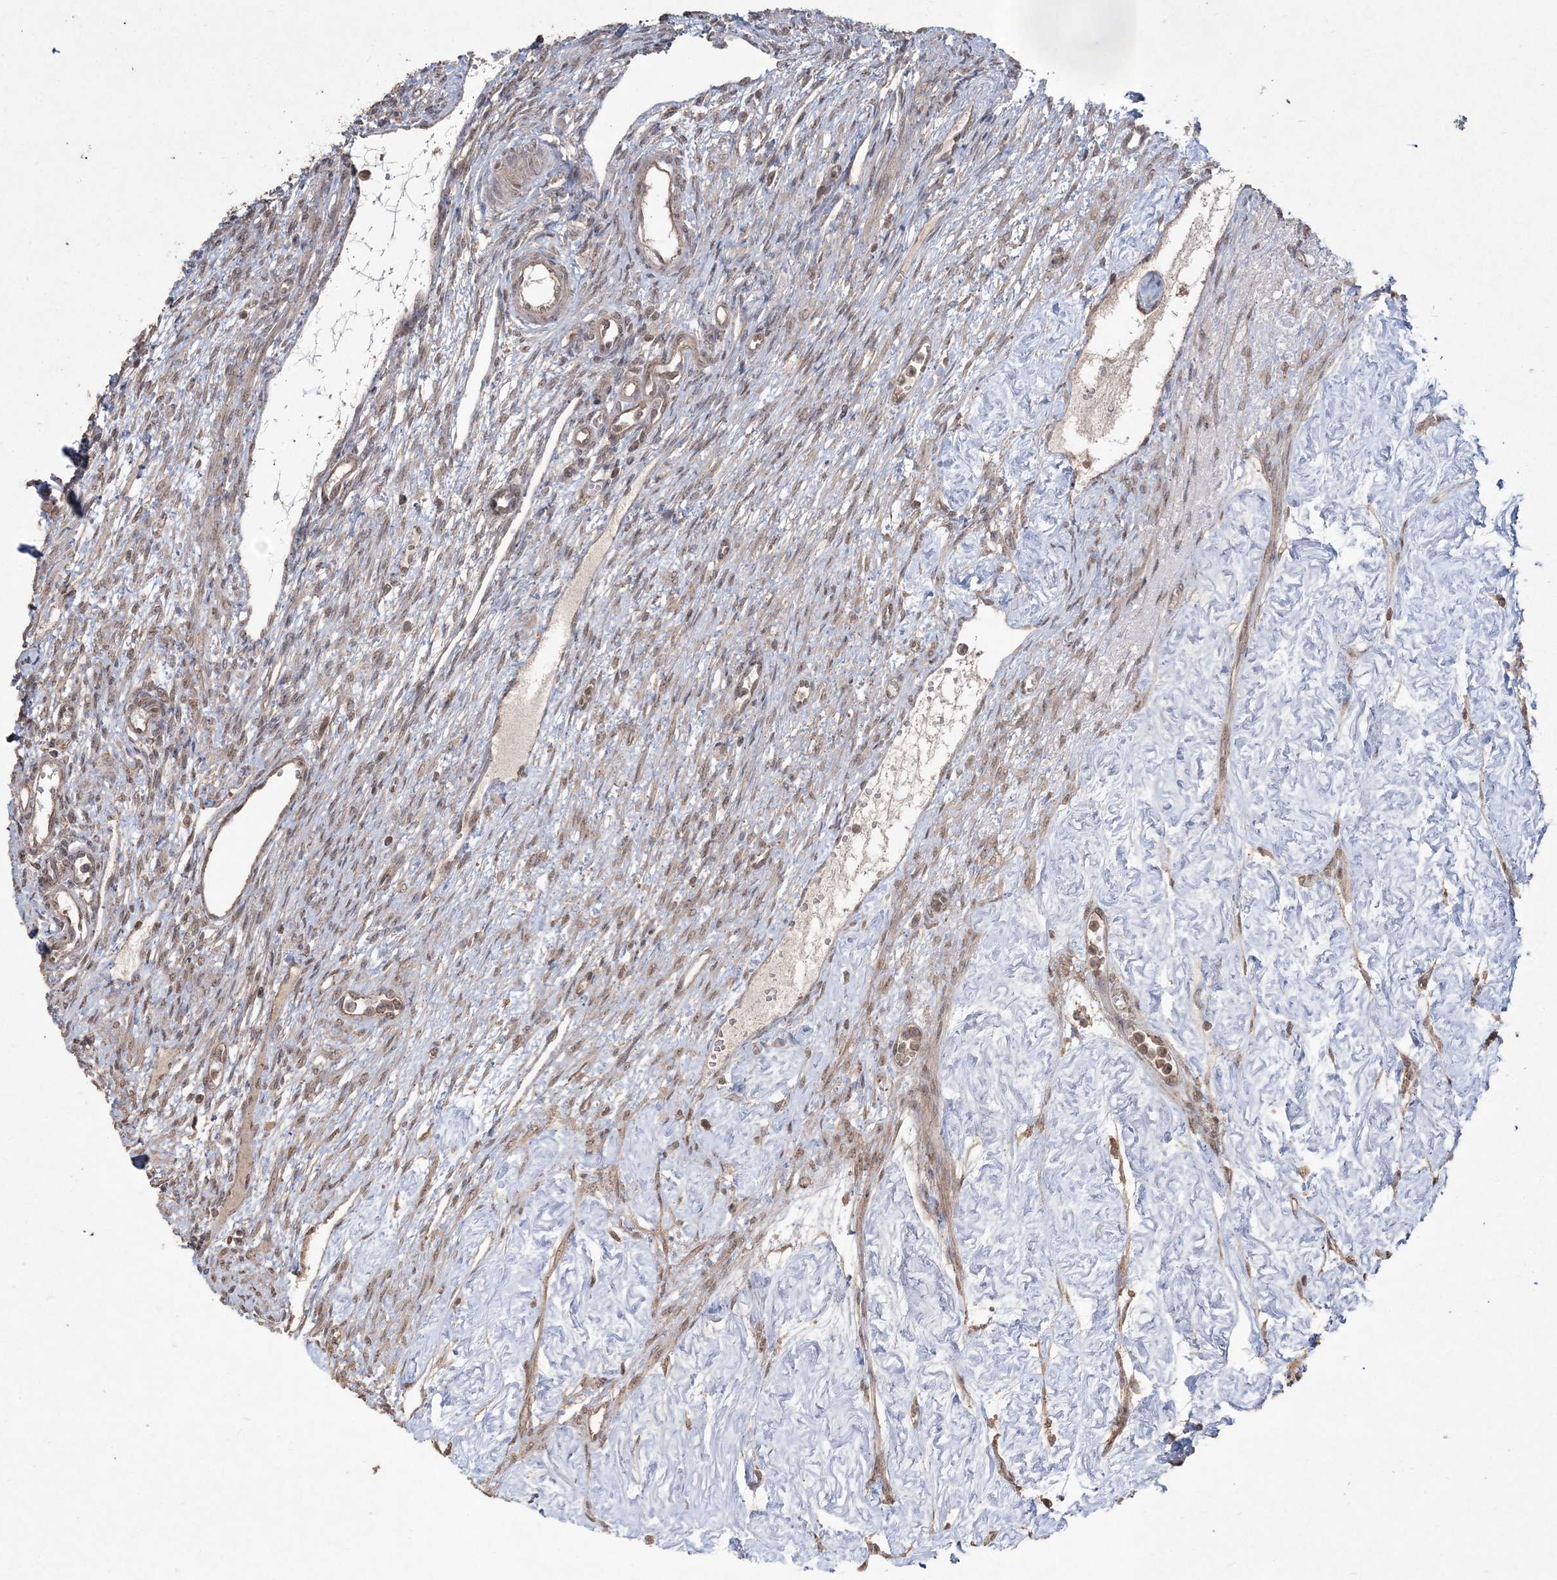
{"staining": {"intensity": "negative", "quantity": "none", "location": "none"}, "tissue": "ovary", "cell_type": "Ovarian stroma cells", "image_type": "normal", "snomed": [{"axis": "morphology", "description": "Normal tissue, NOS"}, {"axis": "morphology", "description": "Cyst, NOS"}, {"axis": "topography", "description": "Ovary"}], "caption": "A histopathology image of ovary stained for a protein shows no brown staining in ovarian stroma cells.", "gene": "EHHADH", "patient": {"sex": "female", "age": 33}}